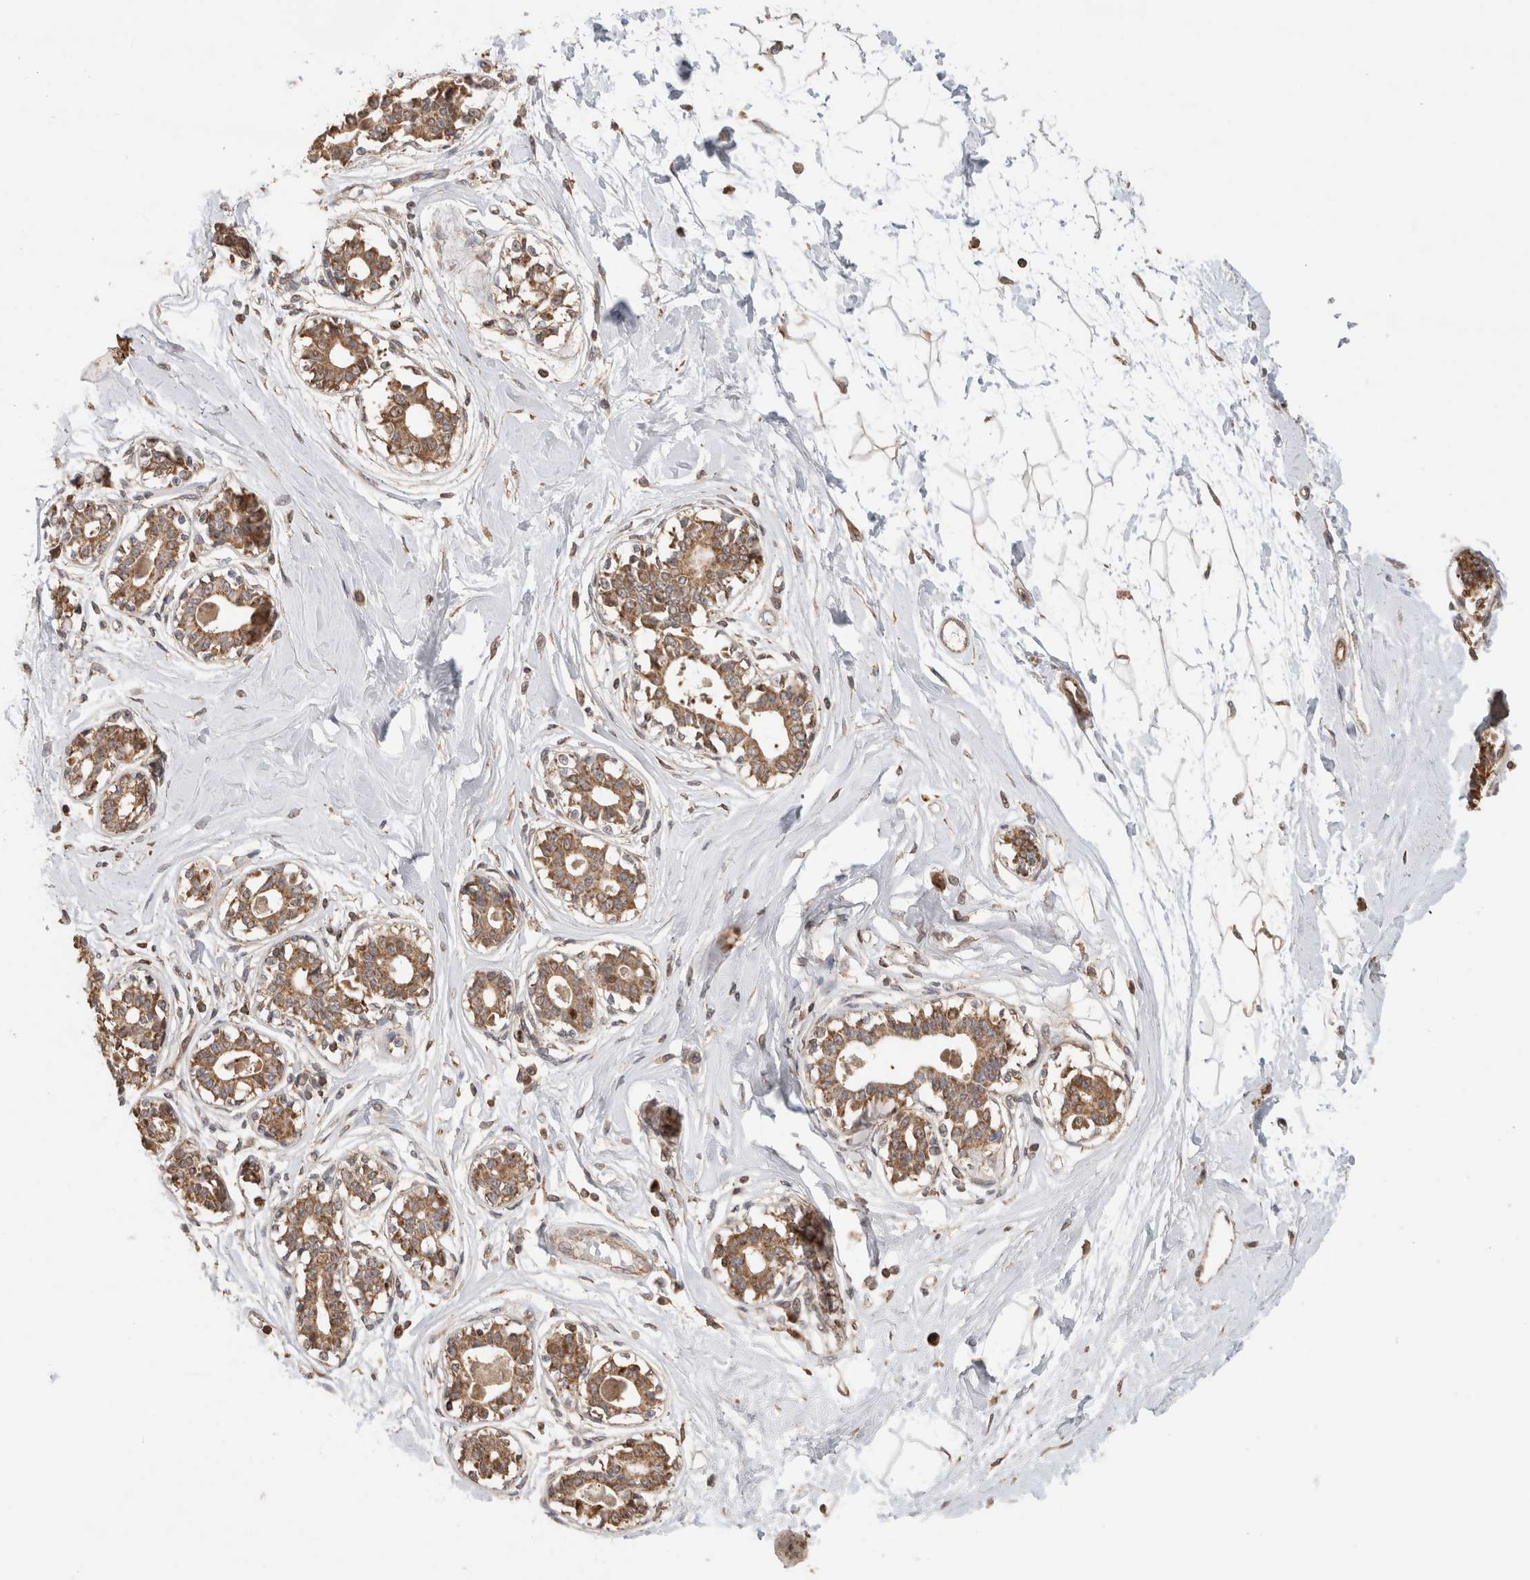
{"staining": {"intensity": "moderate", "quantity": "<25%", "location": "cytoplasmic/membranous"}, "tissue": "breast", "cell_type": "Adipocytes", "image_type": "normal", "snomed": [{"axis": "morphology", "description": "Normal tissue, NOS"}, {"axis": "topography", "description": "Breast"}], "caption": "Protein expression analysis of normal breast reveals moderate cytoplasmic/membranous expression in approximately <25% of adipocytes. The protein is shown in brown color, while the nuclei are stained blue.", "gene": "IMMP2L", "patient": {"sex": "female", "age": 45}}